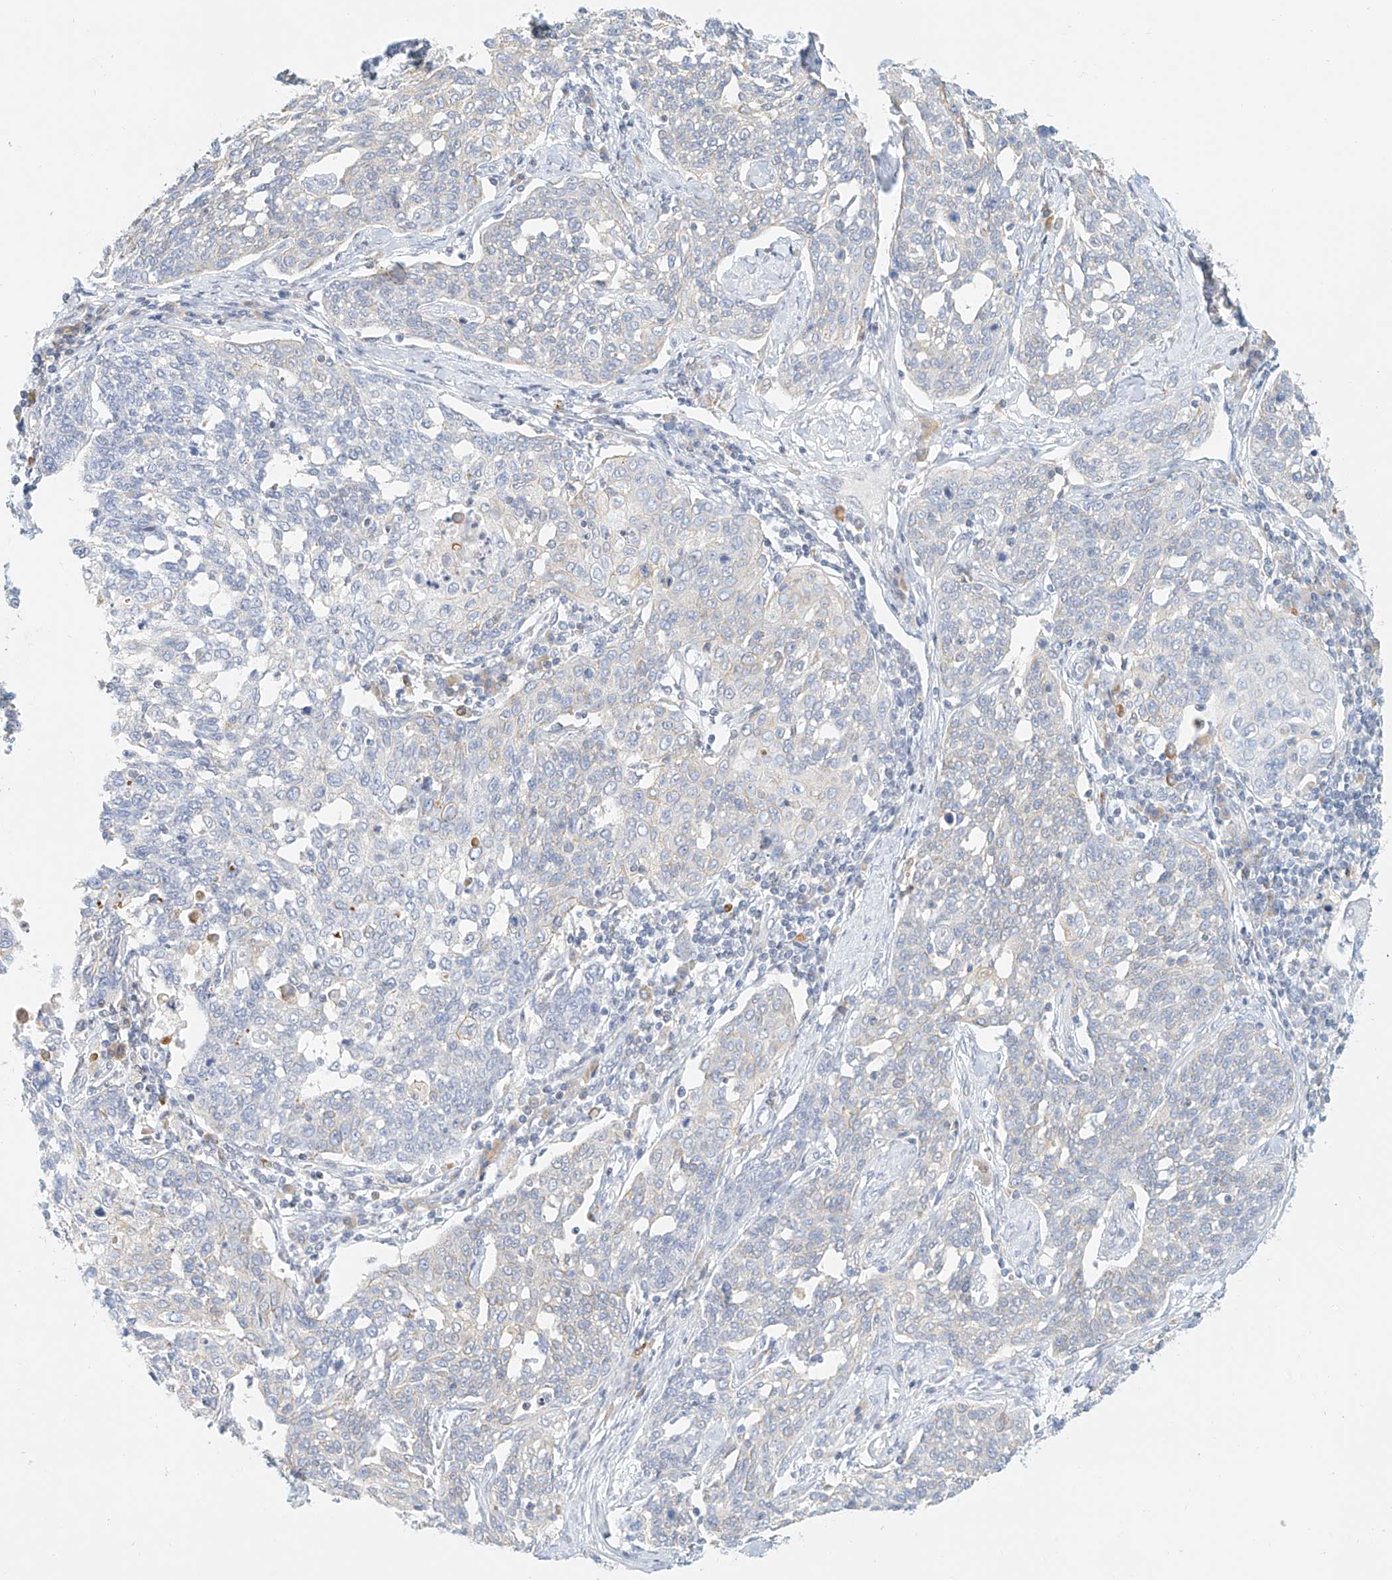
{"staining": {"intensity": "negative", "quantity": "none", "location": "none"}, "tissue": "cervical cancer", "cell_type": "Tumor cells", "image_type": "cancer", "snomed": [{"axis": "morphology", "description": "Squamous cell carcinoma, NOS"}, {"axis": "topography", "description": "Cervix"}], "caption": "Tumor cells show no significant protein staining in cervical squamous cell carcinoma.", "gene": "DHRS7", "patient": {"sex": "female", "age": 34}}